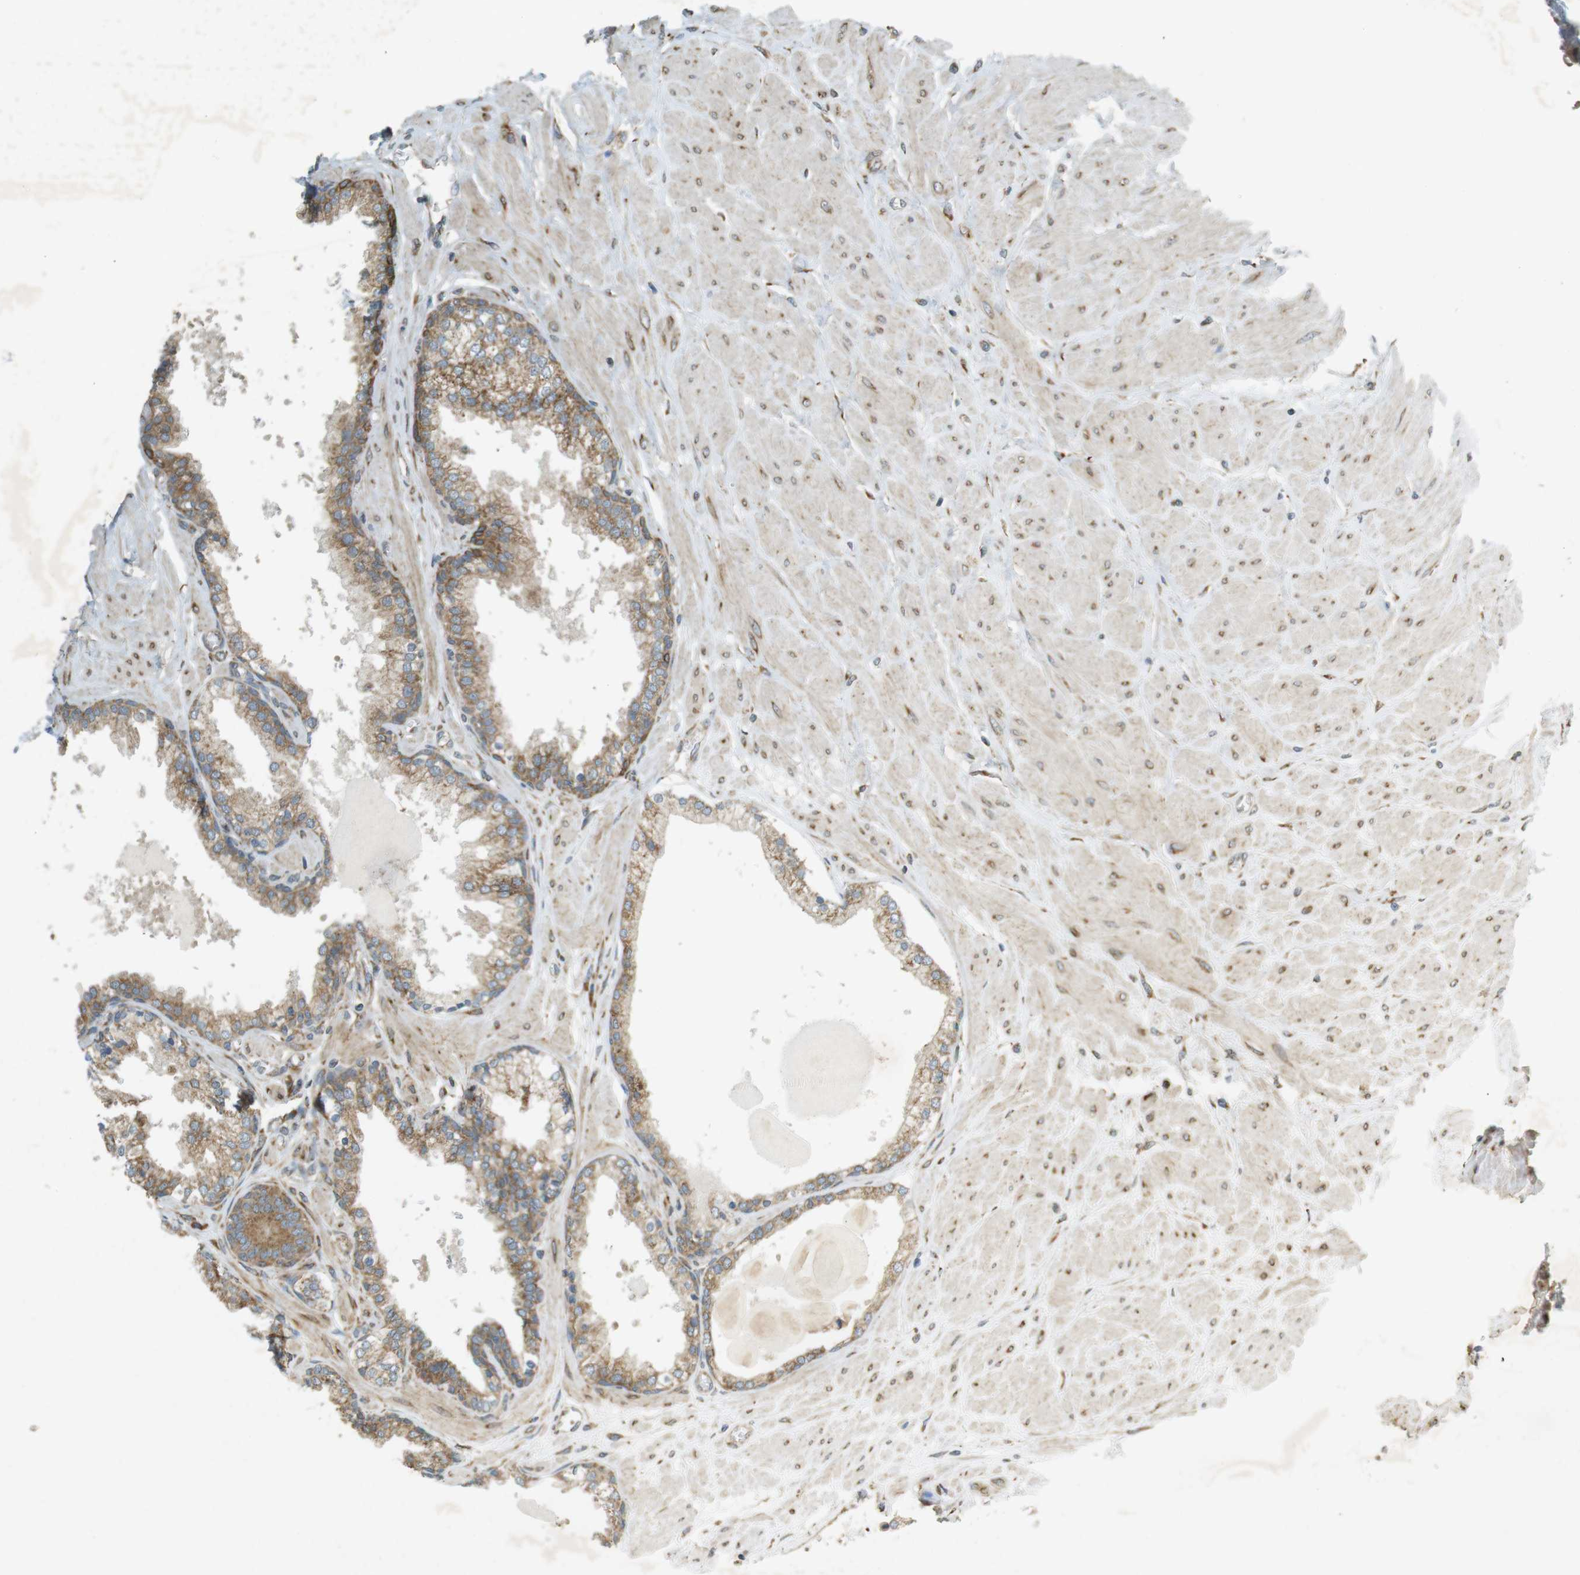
{"staining": {"intensity": "moderate", "quantity": ">75%", "location": "cytoplasmic/membranous"}, "tissue": "prostate", "cell_type": "Glandular cells", "image_type": "normal", "snomed": [{"axis": "morphology", "description": "Normal tissue, NOS"}, {"axis": "topography", "description": "Prostate"}], "caption": "Immunohistochemical staining of normal prostate exhibits moderate cytoplasmic/membranous protein staining in approximately >75% of glandular cells. The protein of interest is shown in brown color, while the nuclei are stained blue.", "gene": "SLC41A1", "patient": {"sex": "male", "age": 51}}